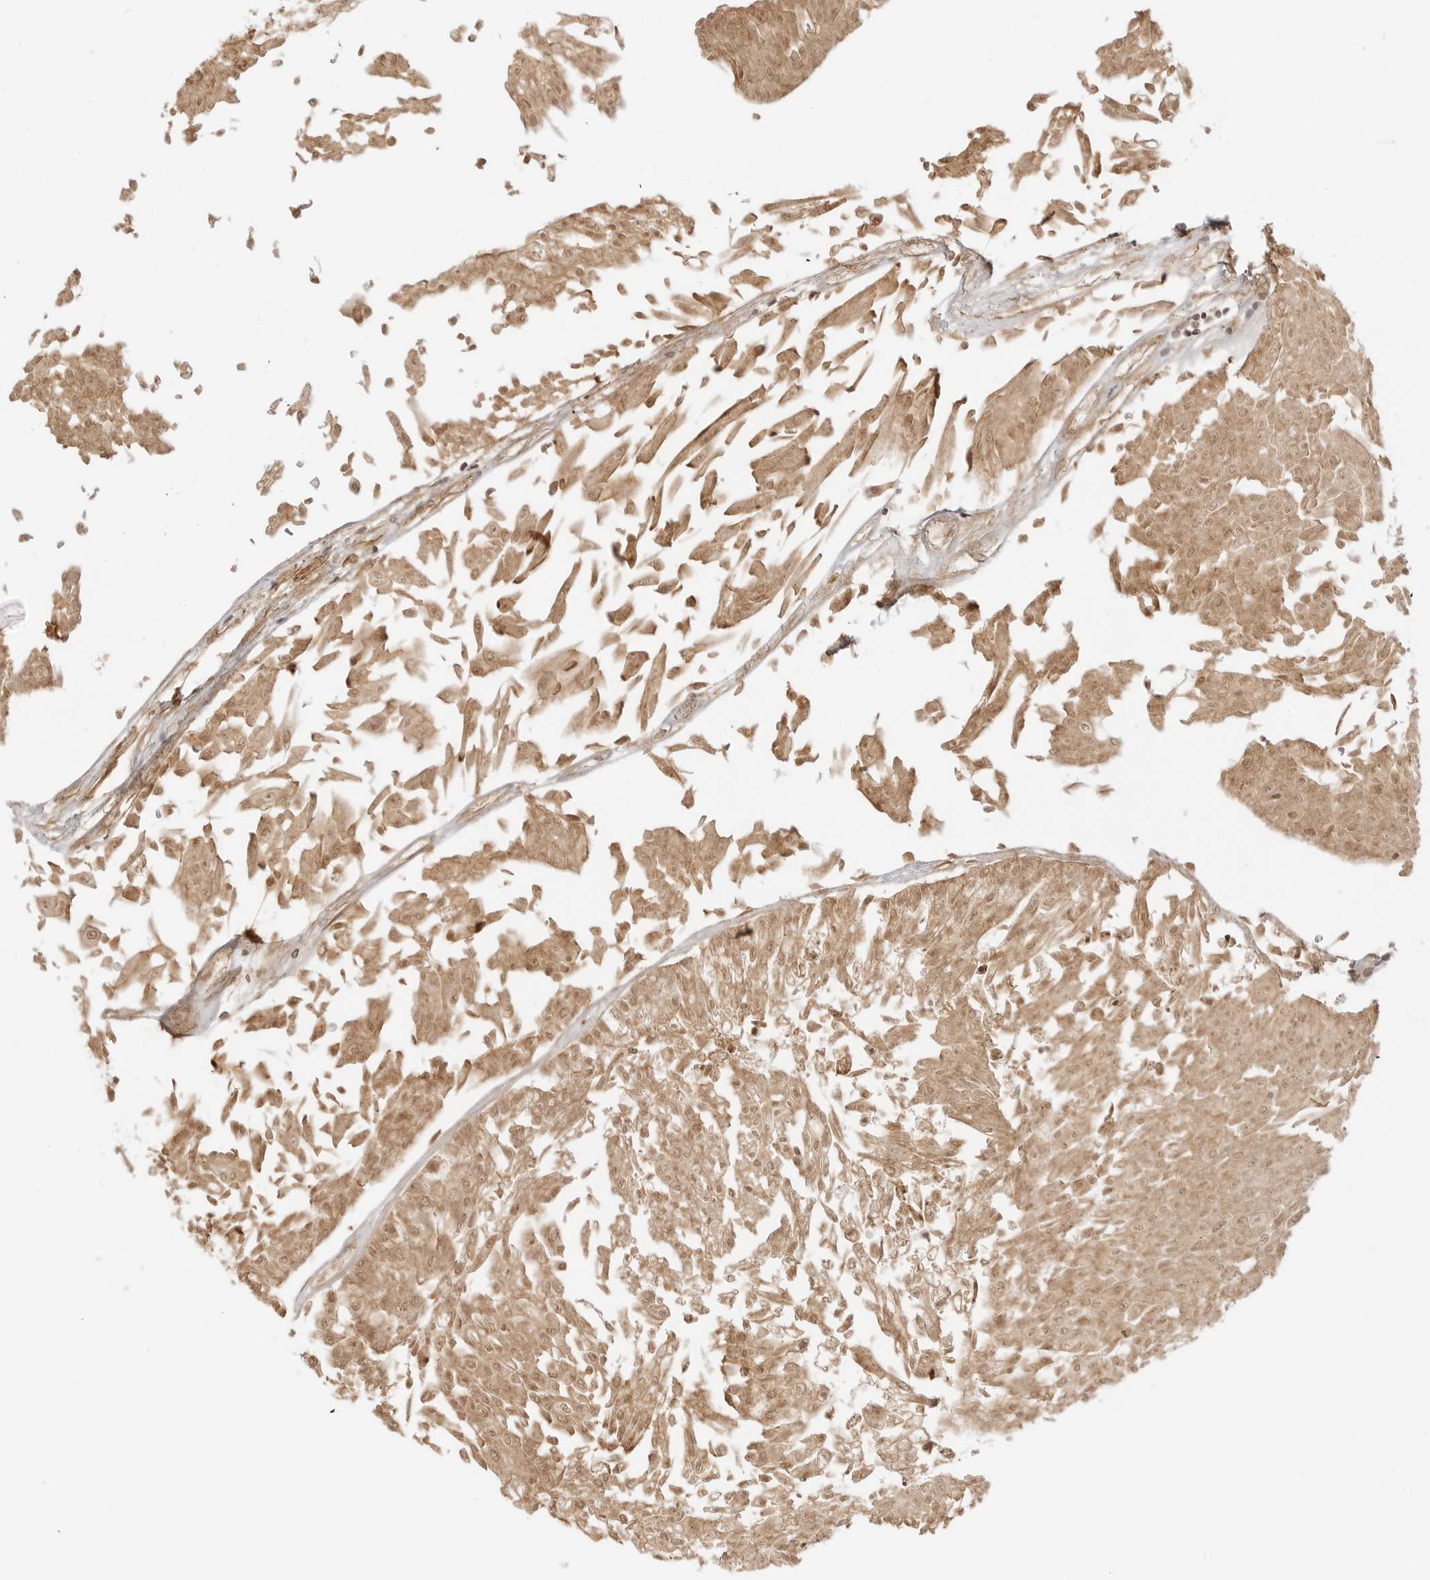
{"staining": {"intensity": "moderate", "quantity": ">75%", "location": "cytoplasmic/membranous,nuclear"}, "tissue": "urothelial cancer", "cell_type": "Tumor cells", "image_type": "cancer", "snomed": [{"axis": "morphology", "description": "Urothelial carcinoma, Low grade"}, {"axis": "topography", "description": "Urinary bladder"}], "caption": "Protein staining of urothelial carcinoma (low-grade) tissue exhibits moderate cytoplasmic/membranous and nuclear staining in about >75% of tumor cells.", "gene": "EPHA1", "patient": {"sex": "male", "age": 67}}